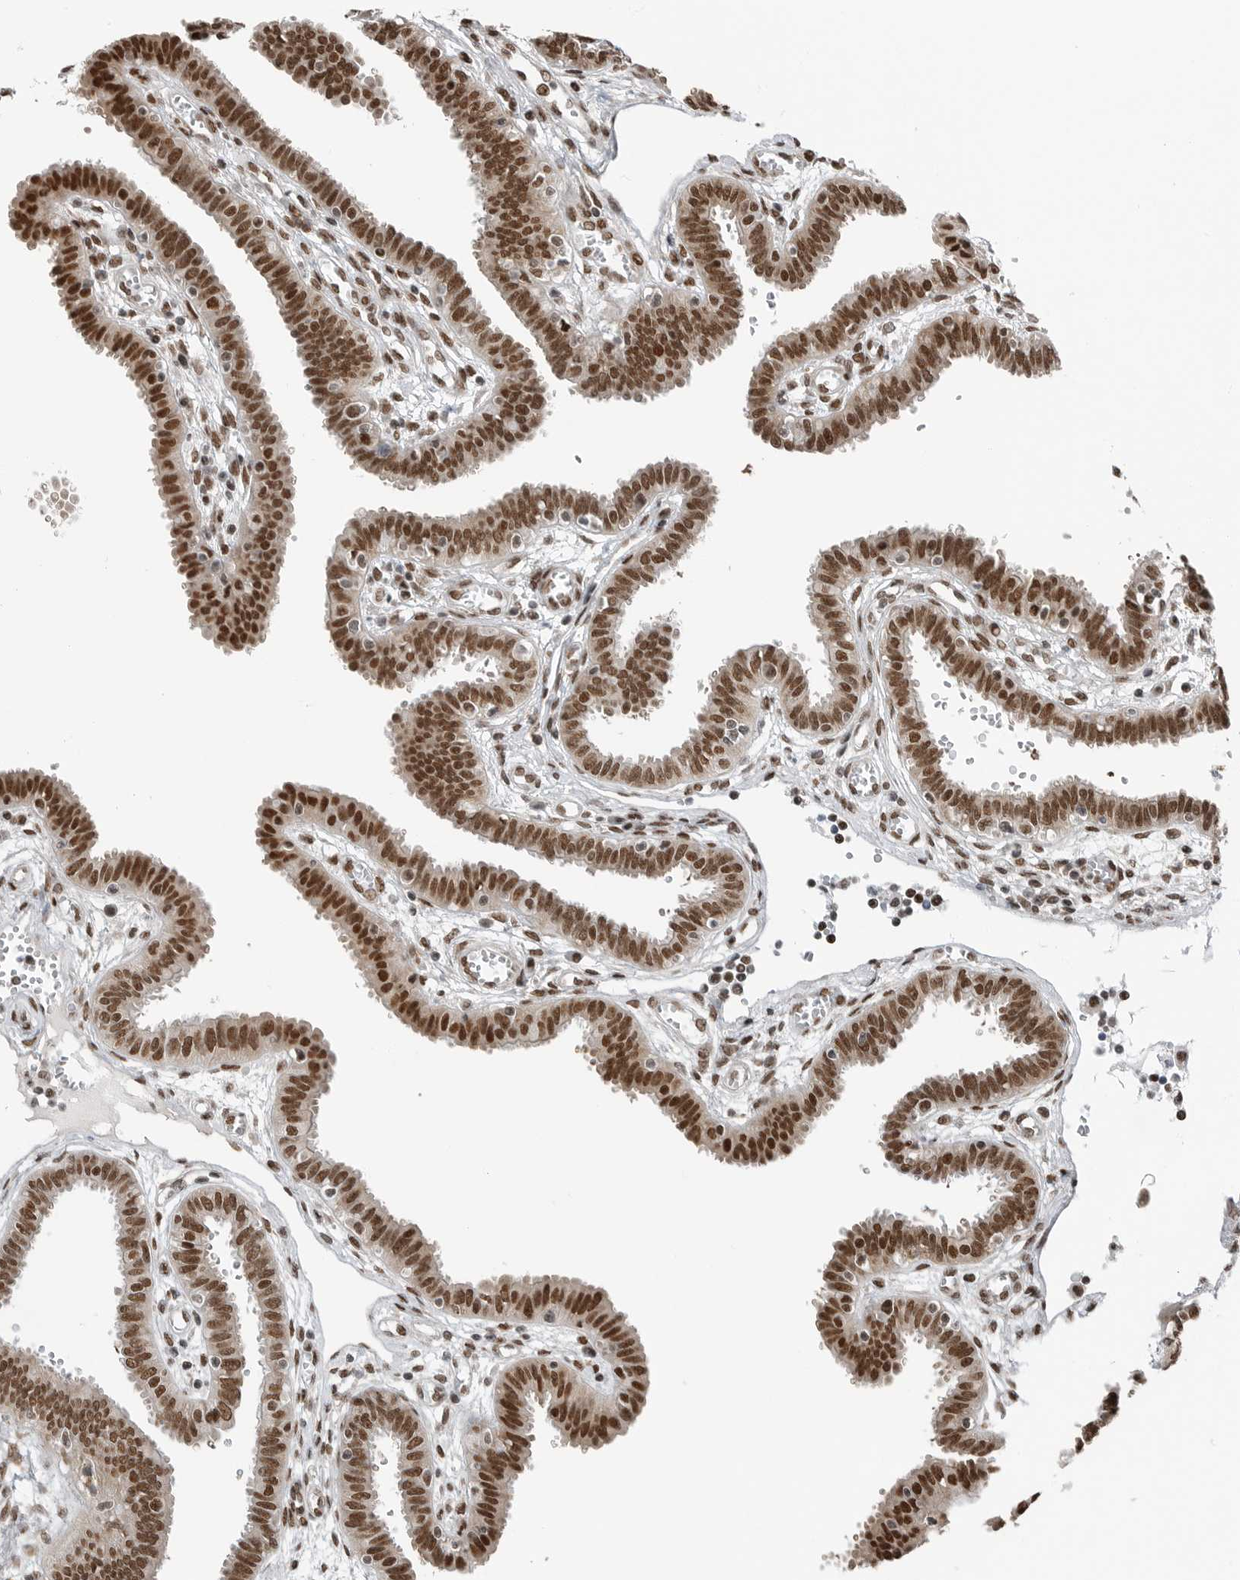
{"staining": {"intensity": "strong", "quantity": ">75%", "location": "nuclear"}, "tissue": "fallopian tube", "cell_type": "Glandular cells", "image_type": "normal", "snomed": [{"axis": "morphology", "description": "Normal tissue, NOS"}, {"axis": "topography", "description": "Fallopian tube"}], "caption": "Normal fallopian tube shows strong nuclear expression in about >75% of glandular cells, visualized by immunohistochemistry.", "gene": "BLZF1", "patient": {"sex": "female", "age": 32}}